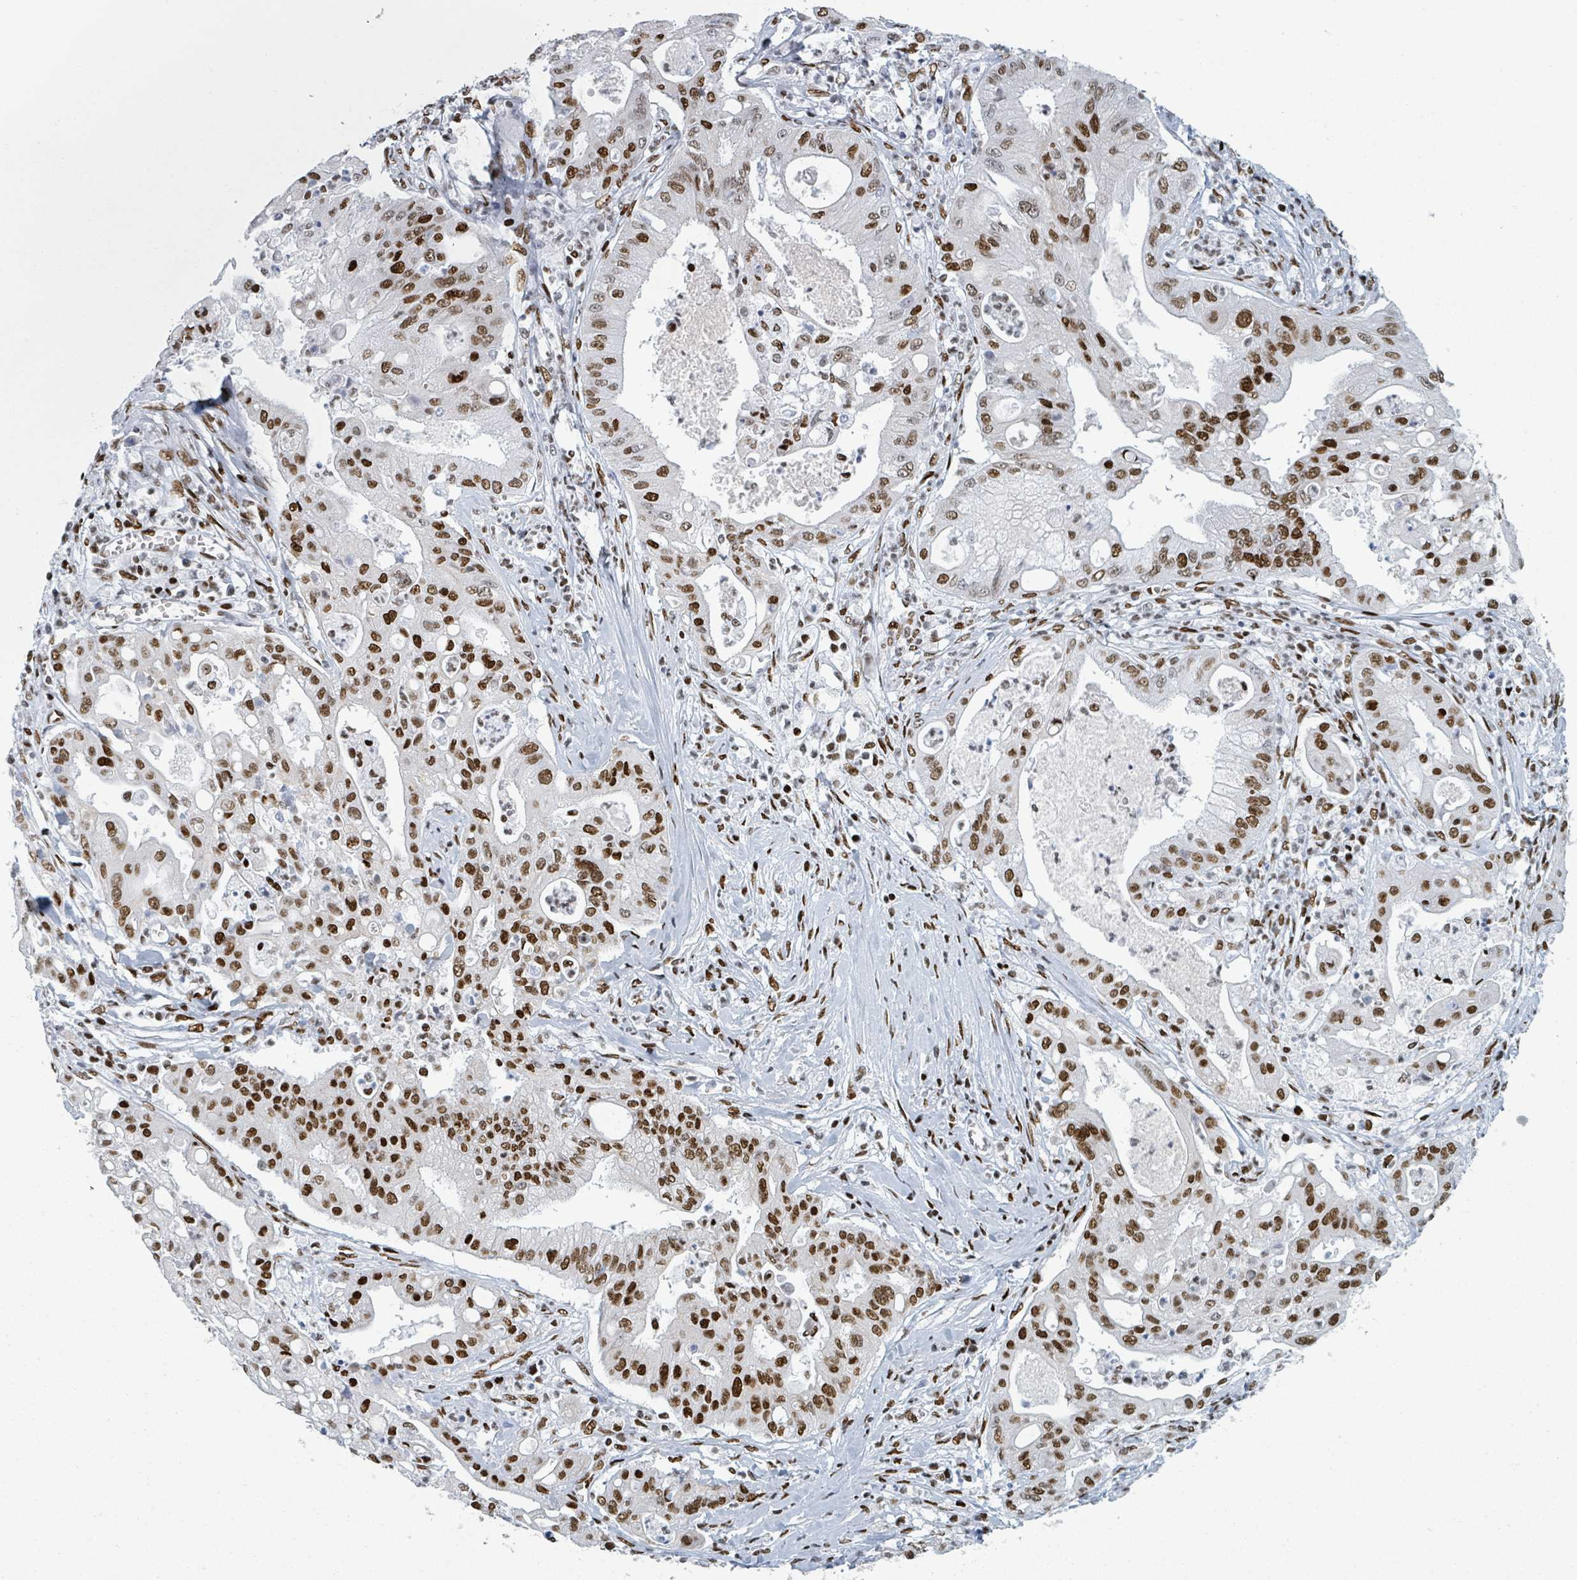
{"staining": {"intensity": "strong", "quantity": ">75%", "location": "nuclear"}, "tissue": "ovarian cancer", "cell_type": "Tumor cells", "image_type": "cancer", "snomed": [{"axis": "morphology", "description": "Cystadenocarcinoma, mucinous, NOS"}, {"axis": "topography", "description": "Ovary"}], "caption": "Ovarian cancer was stained to show a protein in brown. There is high levels of strong nuclear staining in about >75% of tumor cells. (DAB IHC with brightfield microscopy, high magnification).", "gene": "DHX16", "patient": {"sex": "female", "age": 70}}